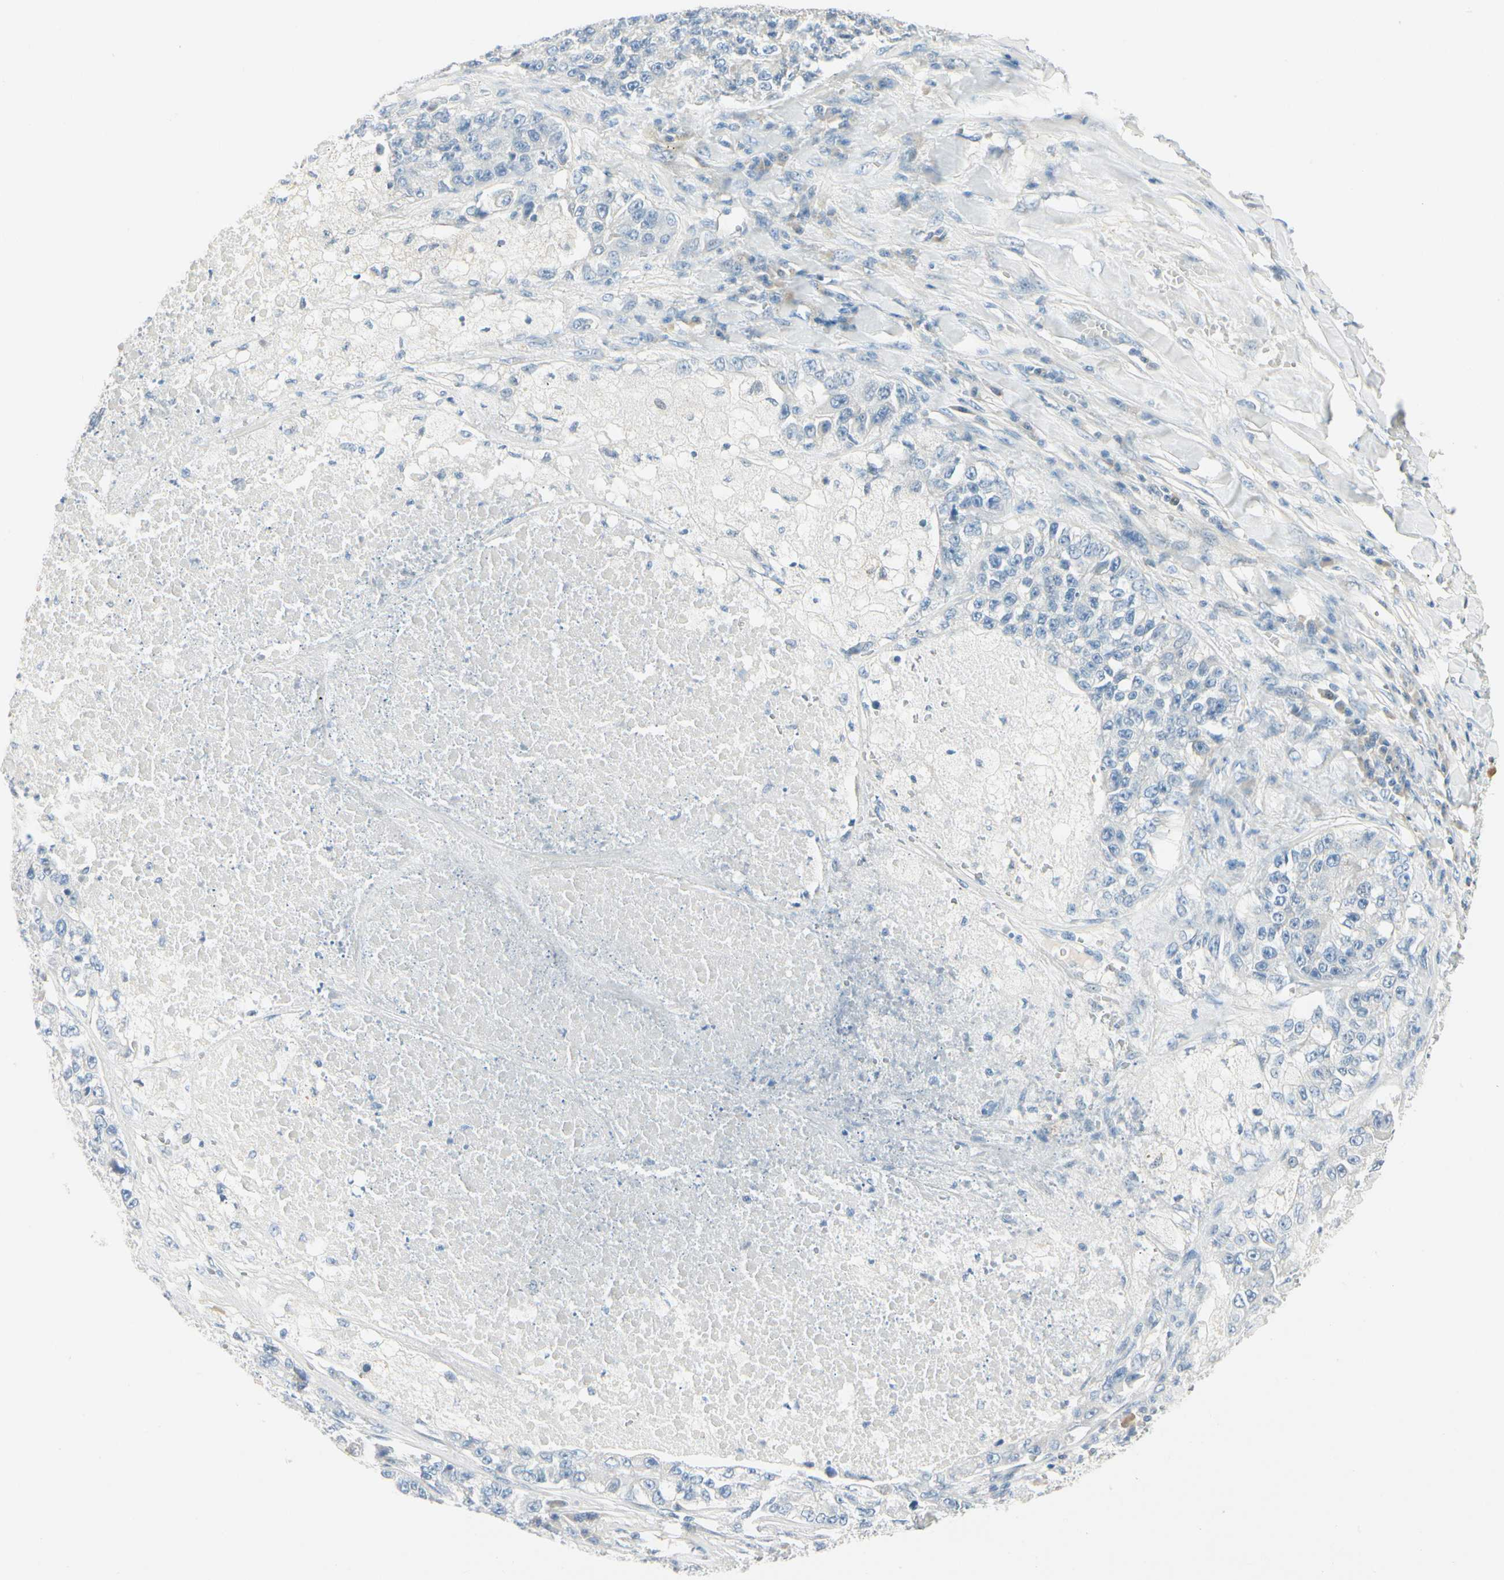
{"staining": {"intensity": "negative", "quantity": "none", "location": "none"}, "tissue": "lung cancer", "cell_type": "Tumor cells", "image_type": "cancer", "snomed": [{"axis": "morphology", "description": "Adenocarcinoma, NOS"}, {"axis": "topography", "description": "Lung"}], "caption": "DAB (3,3'-diaminobenzidine) immunohistochemical staining of human lung cancer (adenocarcinoma) demonstrates no significant expression in tumor cells. The staining was performed using DAB to visualize the protein expression in brown, while the nuclei were stained in blue with hematoxylin (Magnification: 20x).", "gene": "AMPH", "patient": {"sex": "male", "age": 49}}